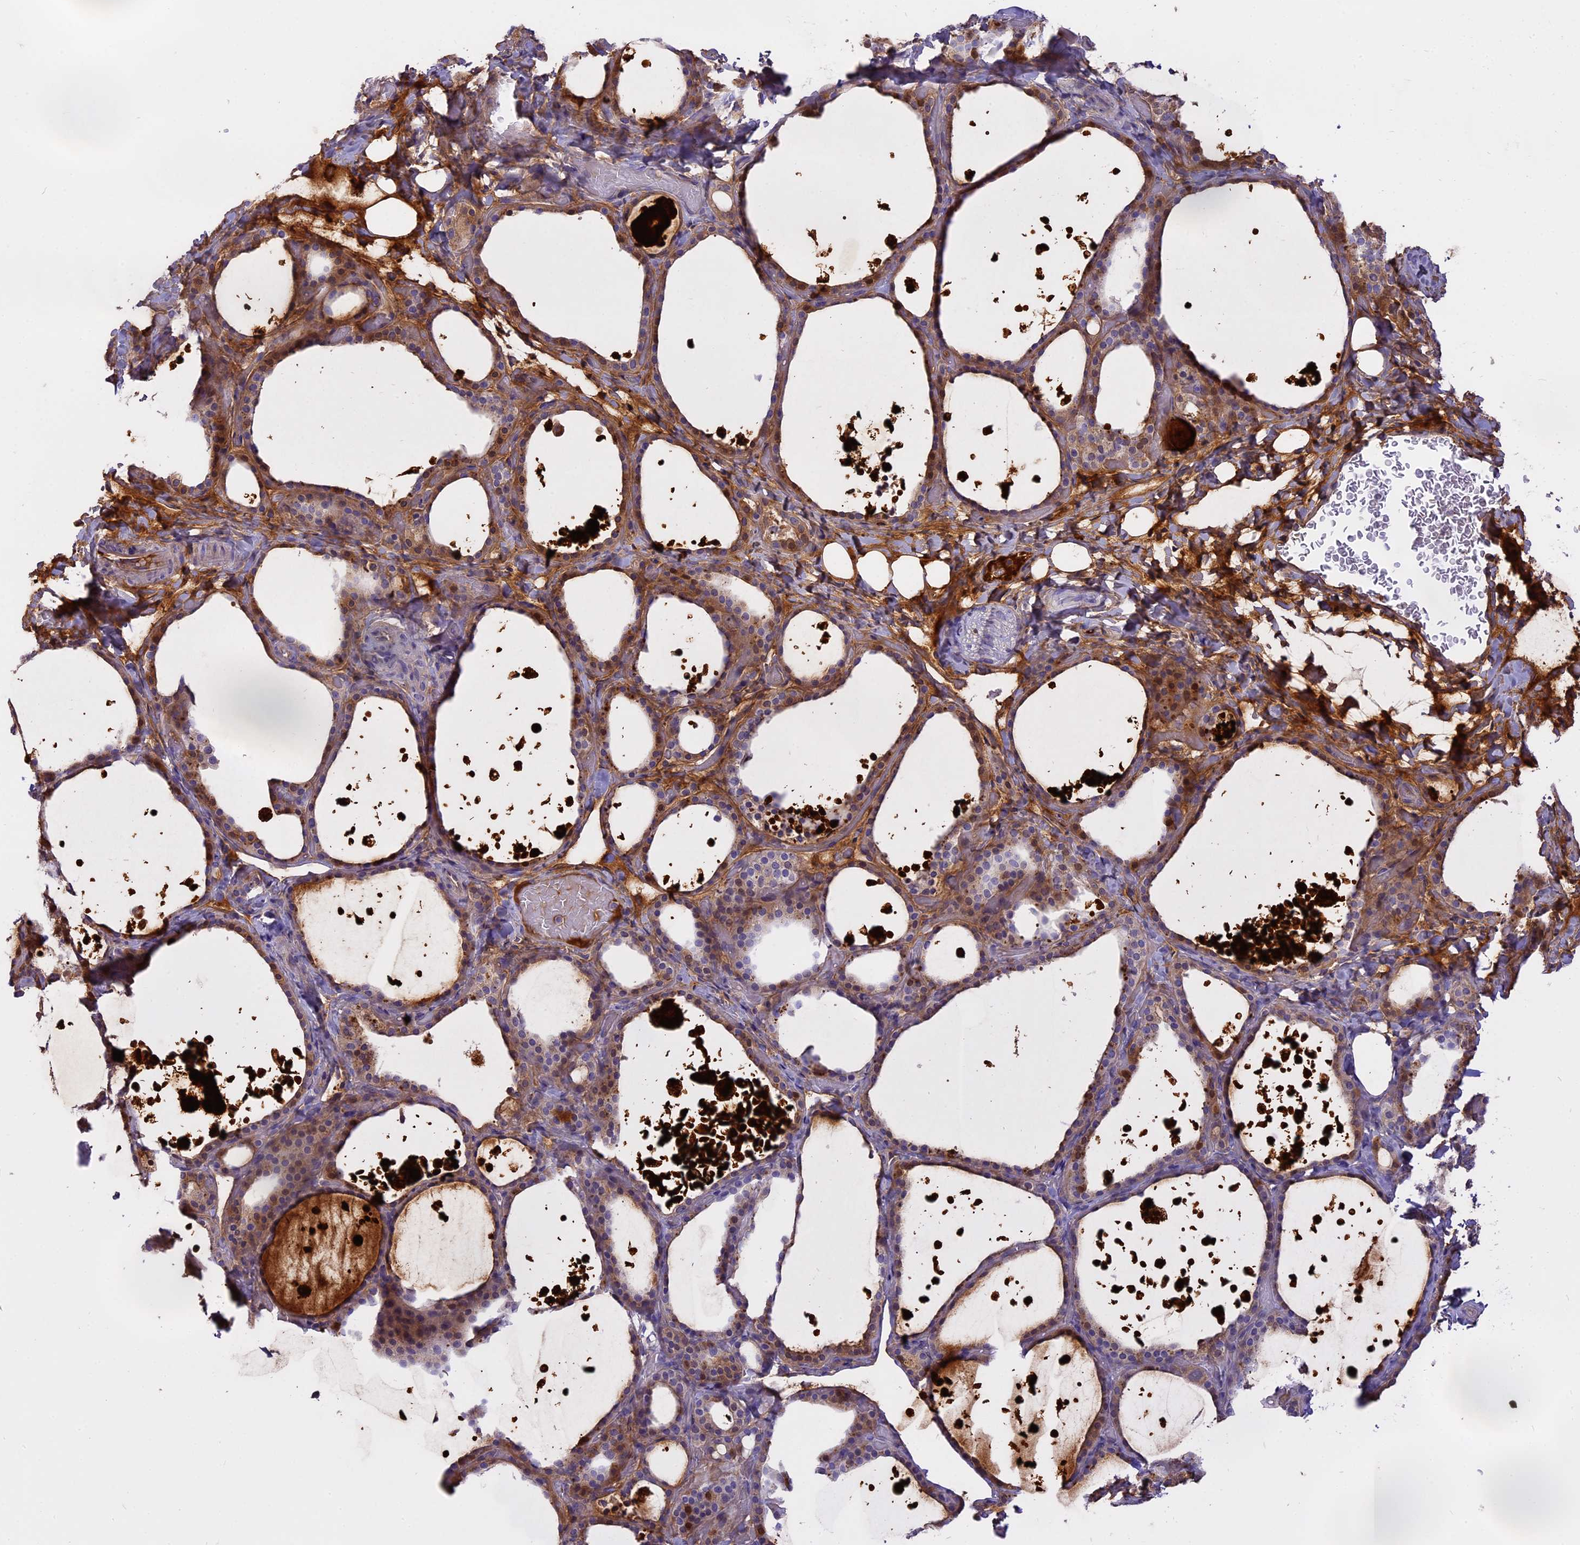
{"staining": {"intensity": "moderate", "quantity": "25%-75%", "location": "cytoplasmic/membranous"}, "tissue": "thyroid gland", "cell_type": "Glandular cells", "image_type": "normal", "snomed": [{"axis": "morphology", "description": "Normal tissue, NOS"}, {"axis": "topography", "description": "Thyroid gland"}], "caption": "Brown immunohistochemical staining in unremarkable thyroid gland displays moderate cytoplasmic/membranous staining in approximately 25%-75% of glandular cells.", "gene": "WFDC2", "patient": {"sex": "female", "age": 44}}